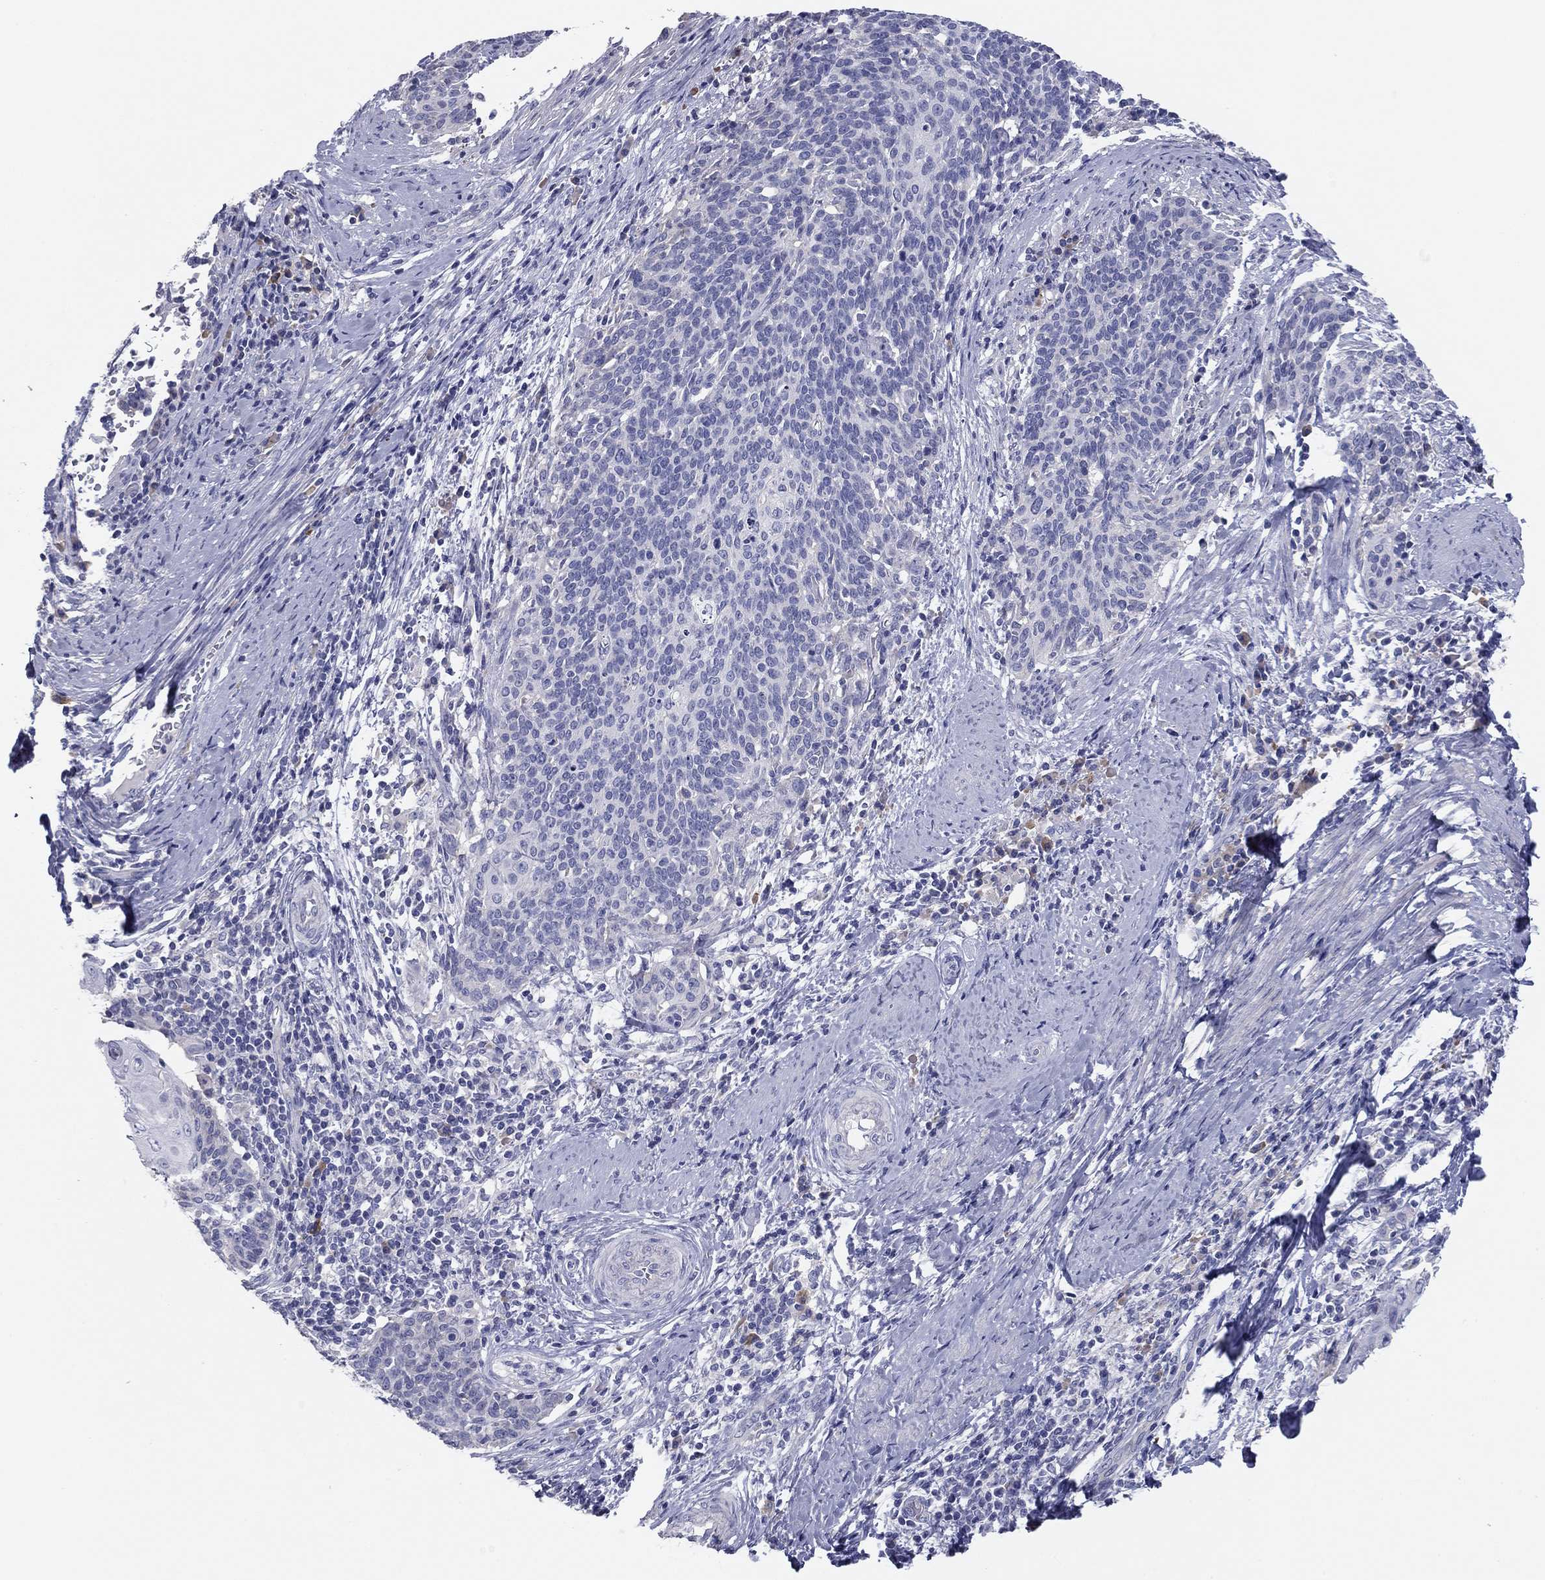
{"staining": {"intensity": "negative", "quantity": "none", "location": "none"}, "tissue": "cervical cancer", "cell_type": "Tumor cells", "image_type": "cancer", "snomed": [{"axis": "morphology", "description": "Squamous cell carcinoma, NOS"}, {"axis": "topography", "description": "Cervix"}], "caption": "This is a photomicrograph of IHC staining of cervical cancer, which shows no staining in tumor cells.", "gene": "GRK7", "patient": {"sex": "female", "age": 39}}